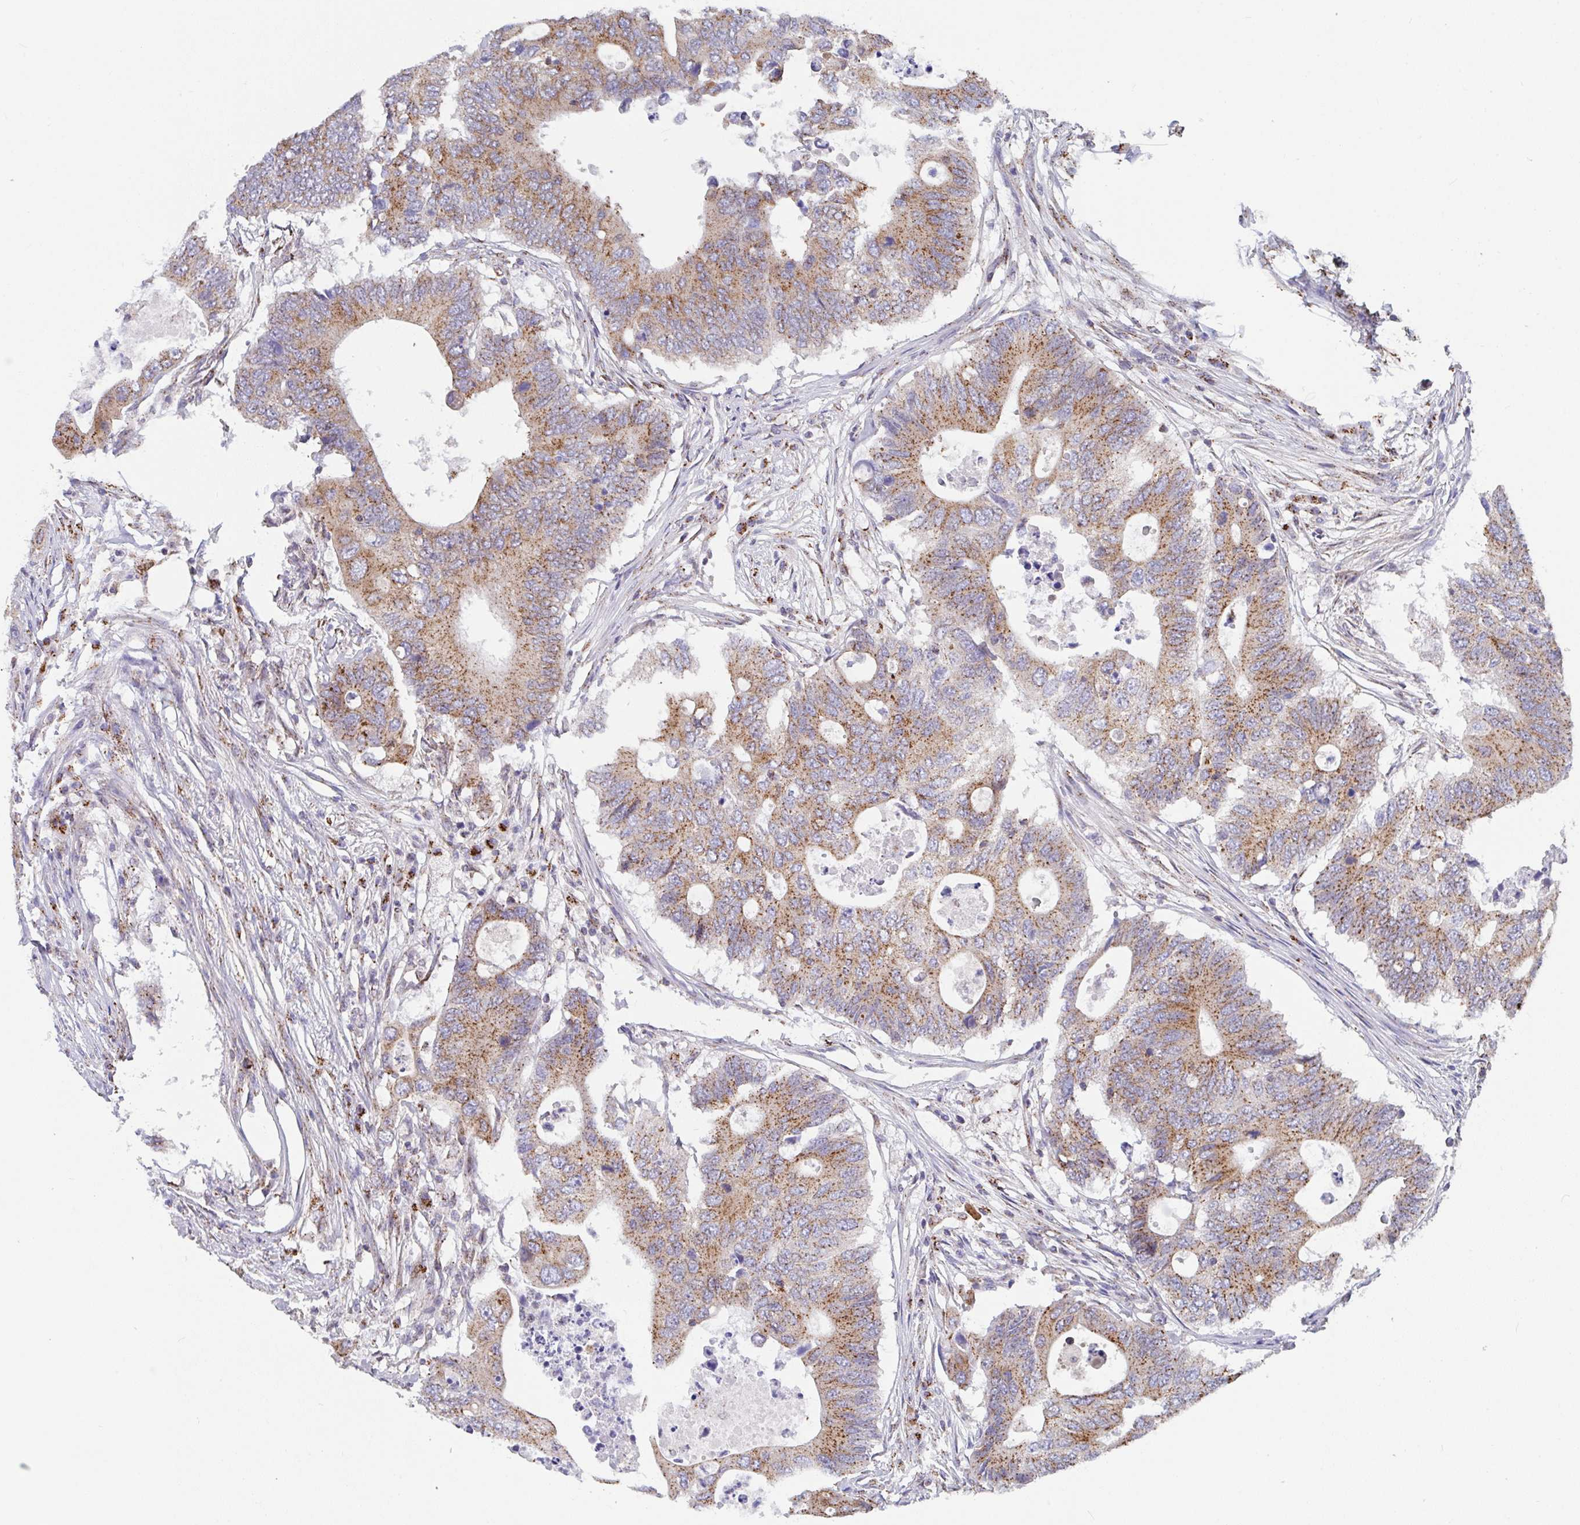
{"staining": {"intensity": "moderate", "quantity": ">75%", "location": "cytoplasmic/membranous"}, "tissue": "colorectal cancer", "cell_type": "Tumor cells", "image_type": "cancer", "snomed": [{"axis": "morphology", "description": "Adenocarcinoma, NOS"}, {"axis": "topography", "description": "Colon"}], "caption": "Immunohistochemical staining of colorectal adenocarcinoma shows moderate cytoplasmic/membranous protein positivity in approximately >75% of tumor cells. Immunohistochemistry (ihc) stains the protein of interest in brown and the nuclei are stained blue.", "gene": "PROSER3", "patient": {"sex": "male", "age": 71}}